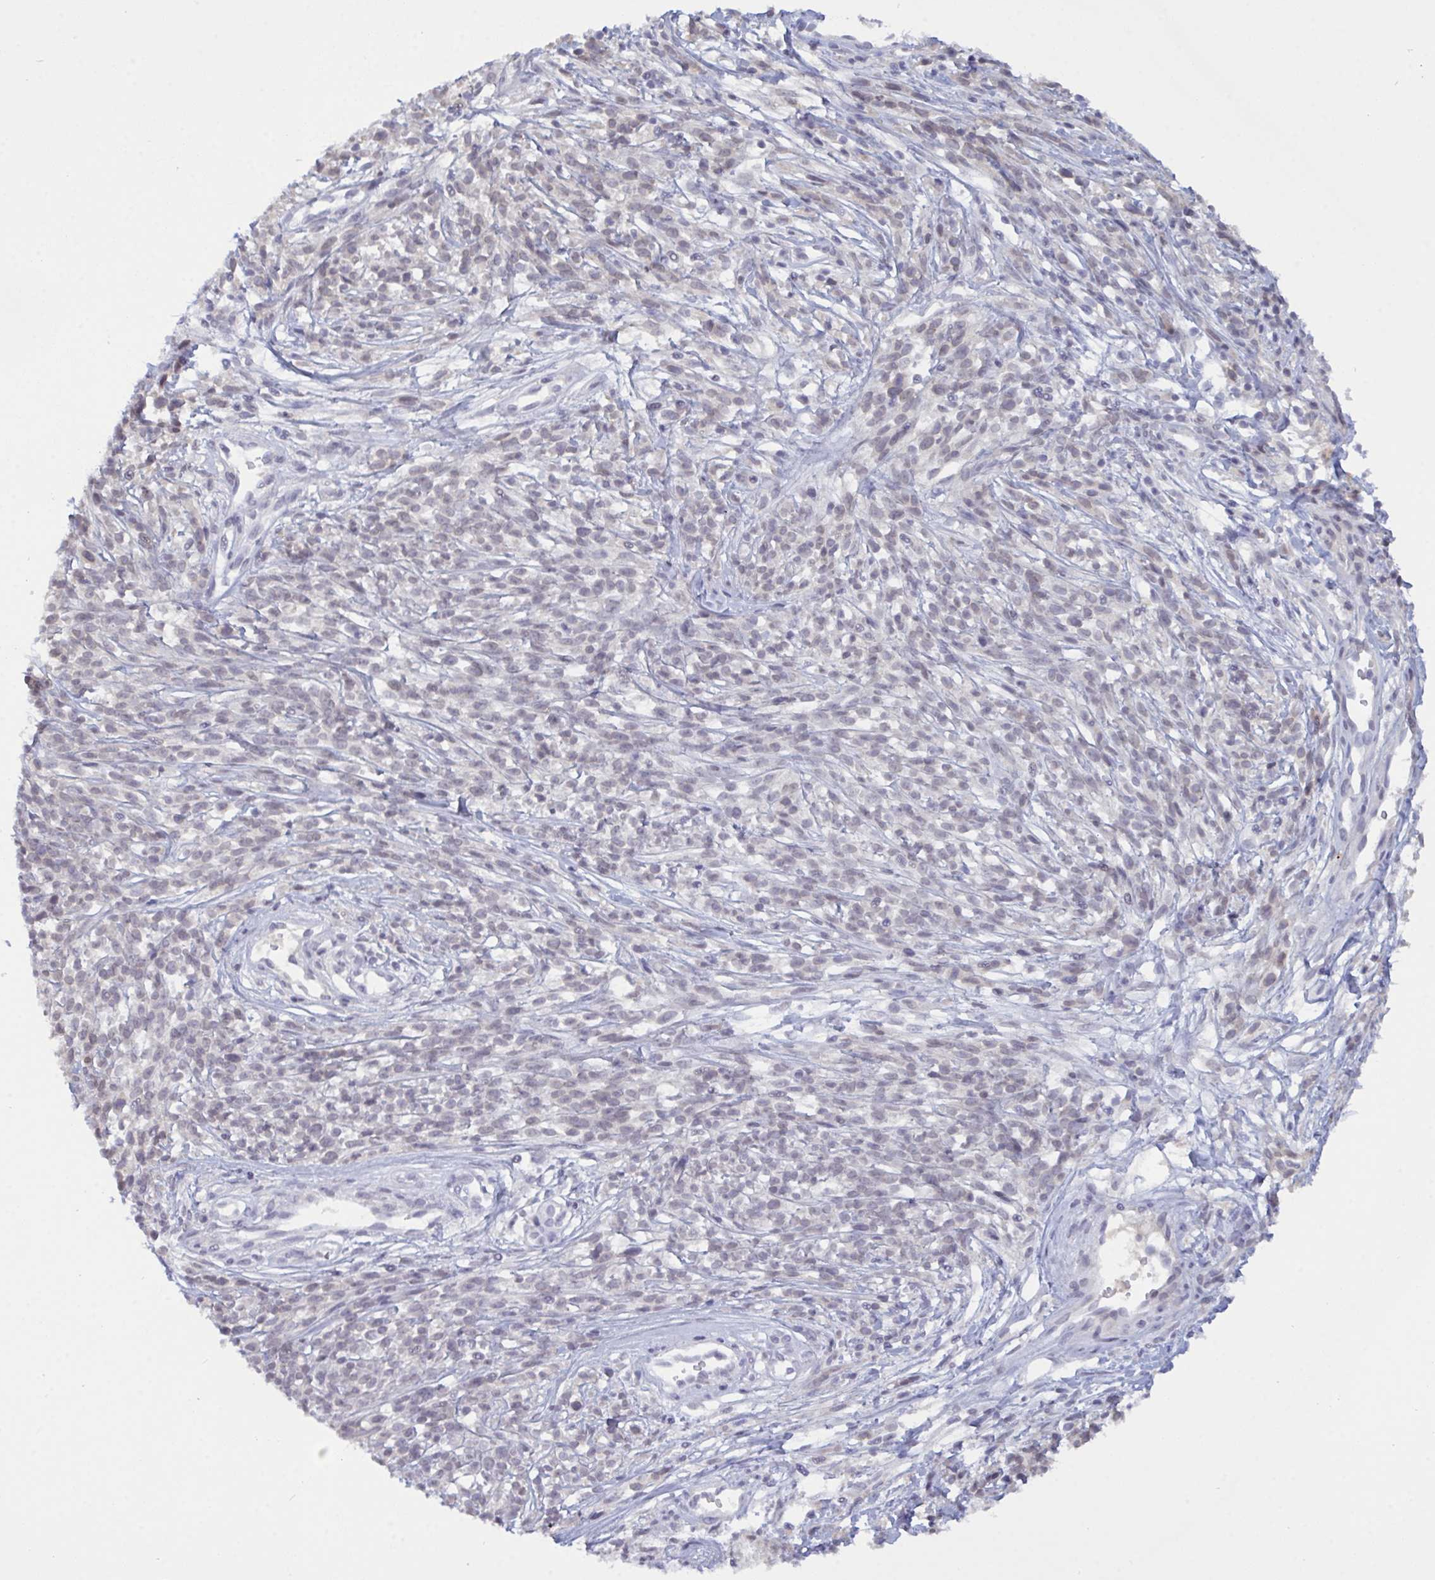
{"staining": {"intensity": "negative", "quantity": "none", "location": "none"}, "tissue": "melanoma", "cell_type": "Tumor cells", "image_type": "cancer", "snomed": [{"axis": "morphology", "description": "Malignant melanoma, NOS"}, {"axis": "topography", "description": "Skin"}, {"axis": "topography", "description": "Skin of trunk"}], "caption": "DAB immunohistochemical staining of human melanoma displays no significant positivity in tumor cells. Brightfield microscopy of immunohistochemistry (IHC) stained with DAB (3,3'-diaminobenzidine) (brown) and hematoxylin (blue), captured at high magnification.", "gene": "SERPINB13", "patient": {"sex": "male", "age": 74}}